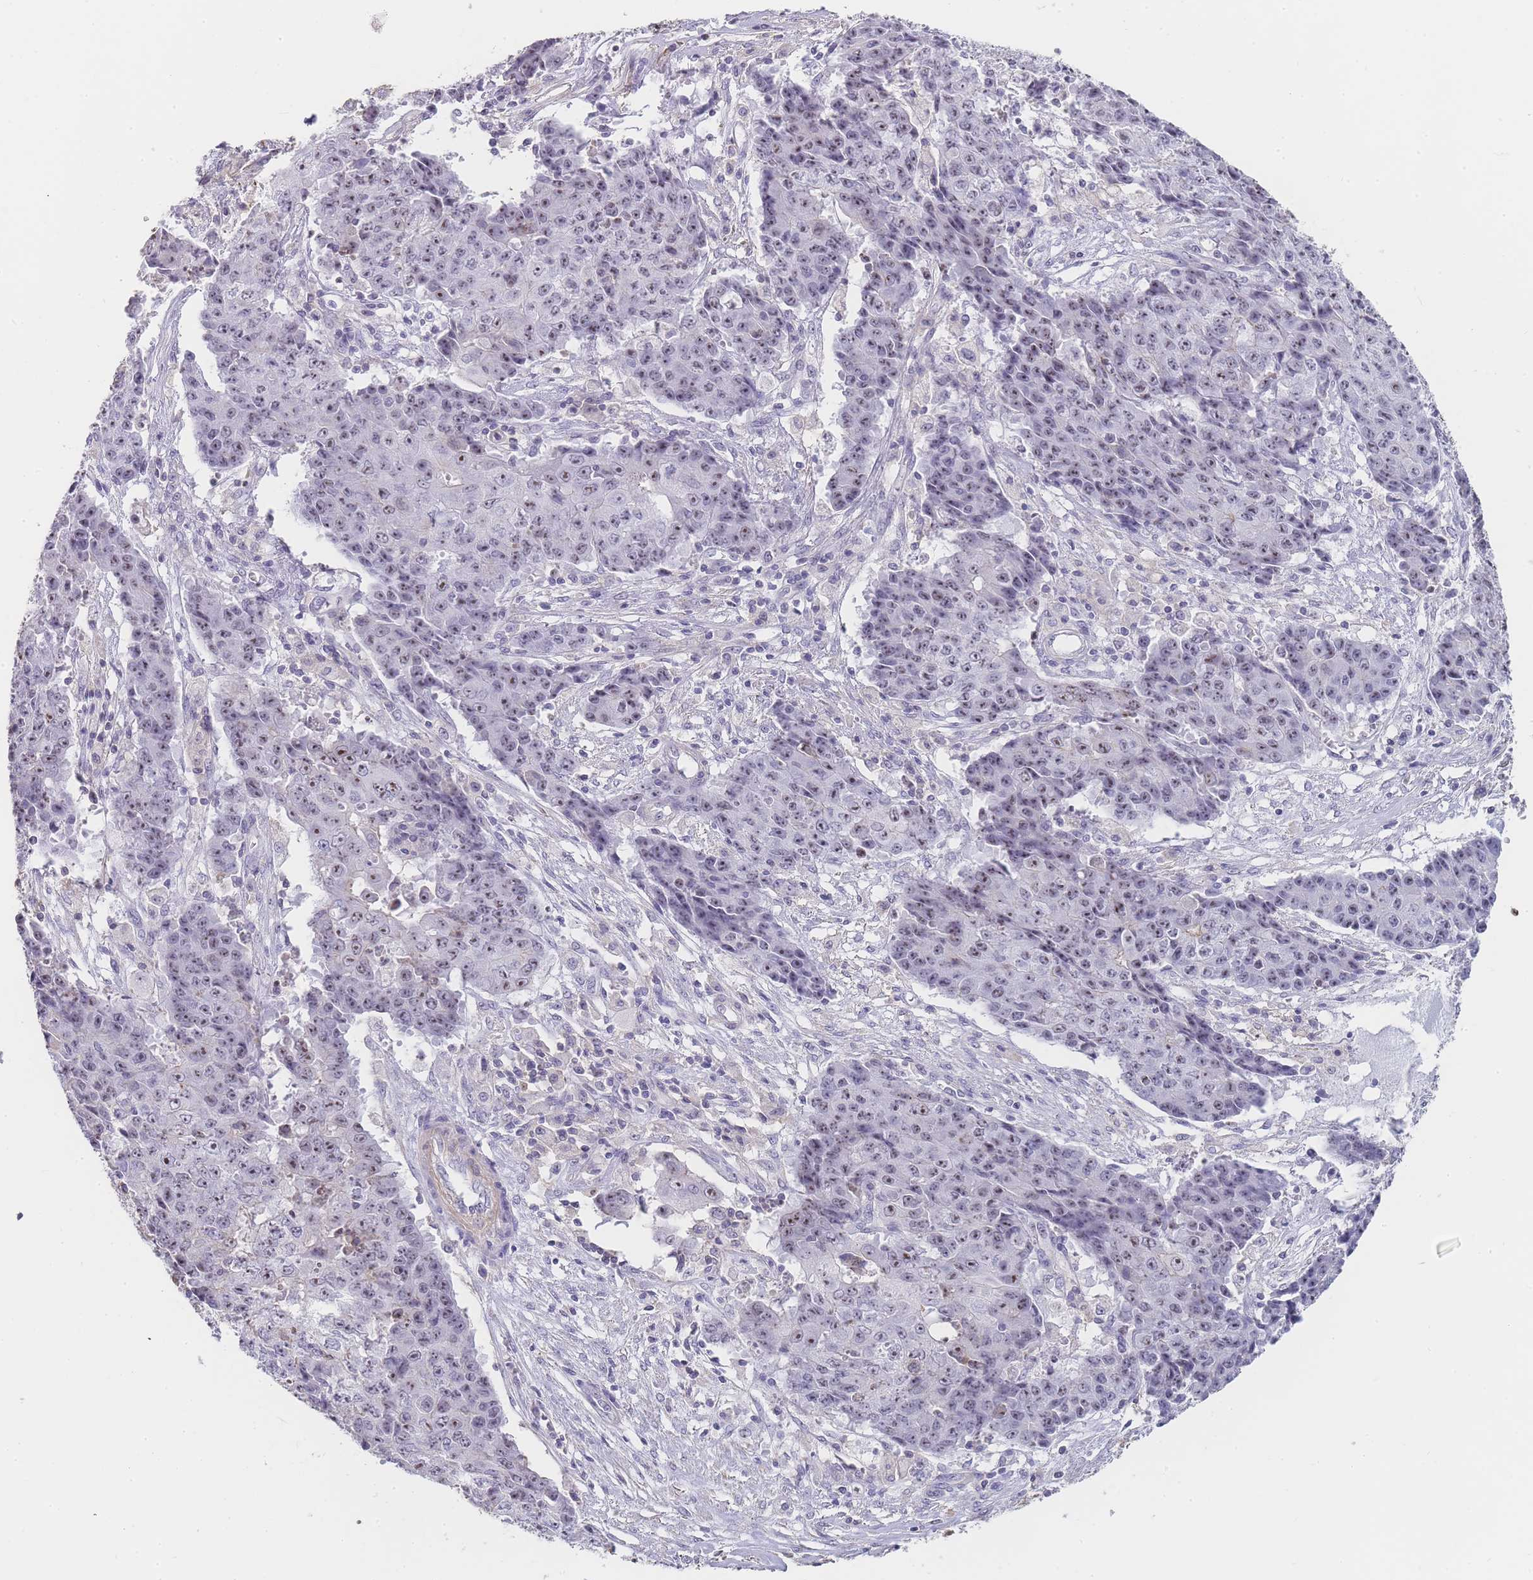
{"staining": {"intensity": "weak", "quantity": ">75%", "location": "nuclear"}, "tissue": "ovarian cancer", "cell_type": "Tumor cells", "image_type": "cancer", "snomed": [{"axis": "morphology", "description": "Carcinoma, endometroid"}, {"axis": "topography", "description": "Ovary"}], "caption": "Human endometroid carcinoma (ovarian) stained with a protein marker exhibits weak staining in tumor cells.", "gene": "NOP14", "patient": {"sex": "female", "age": 42}}